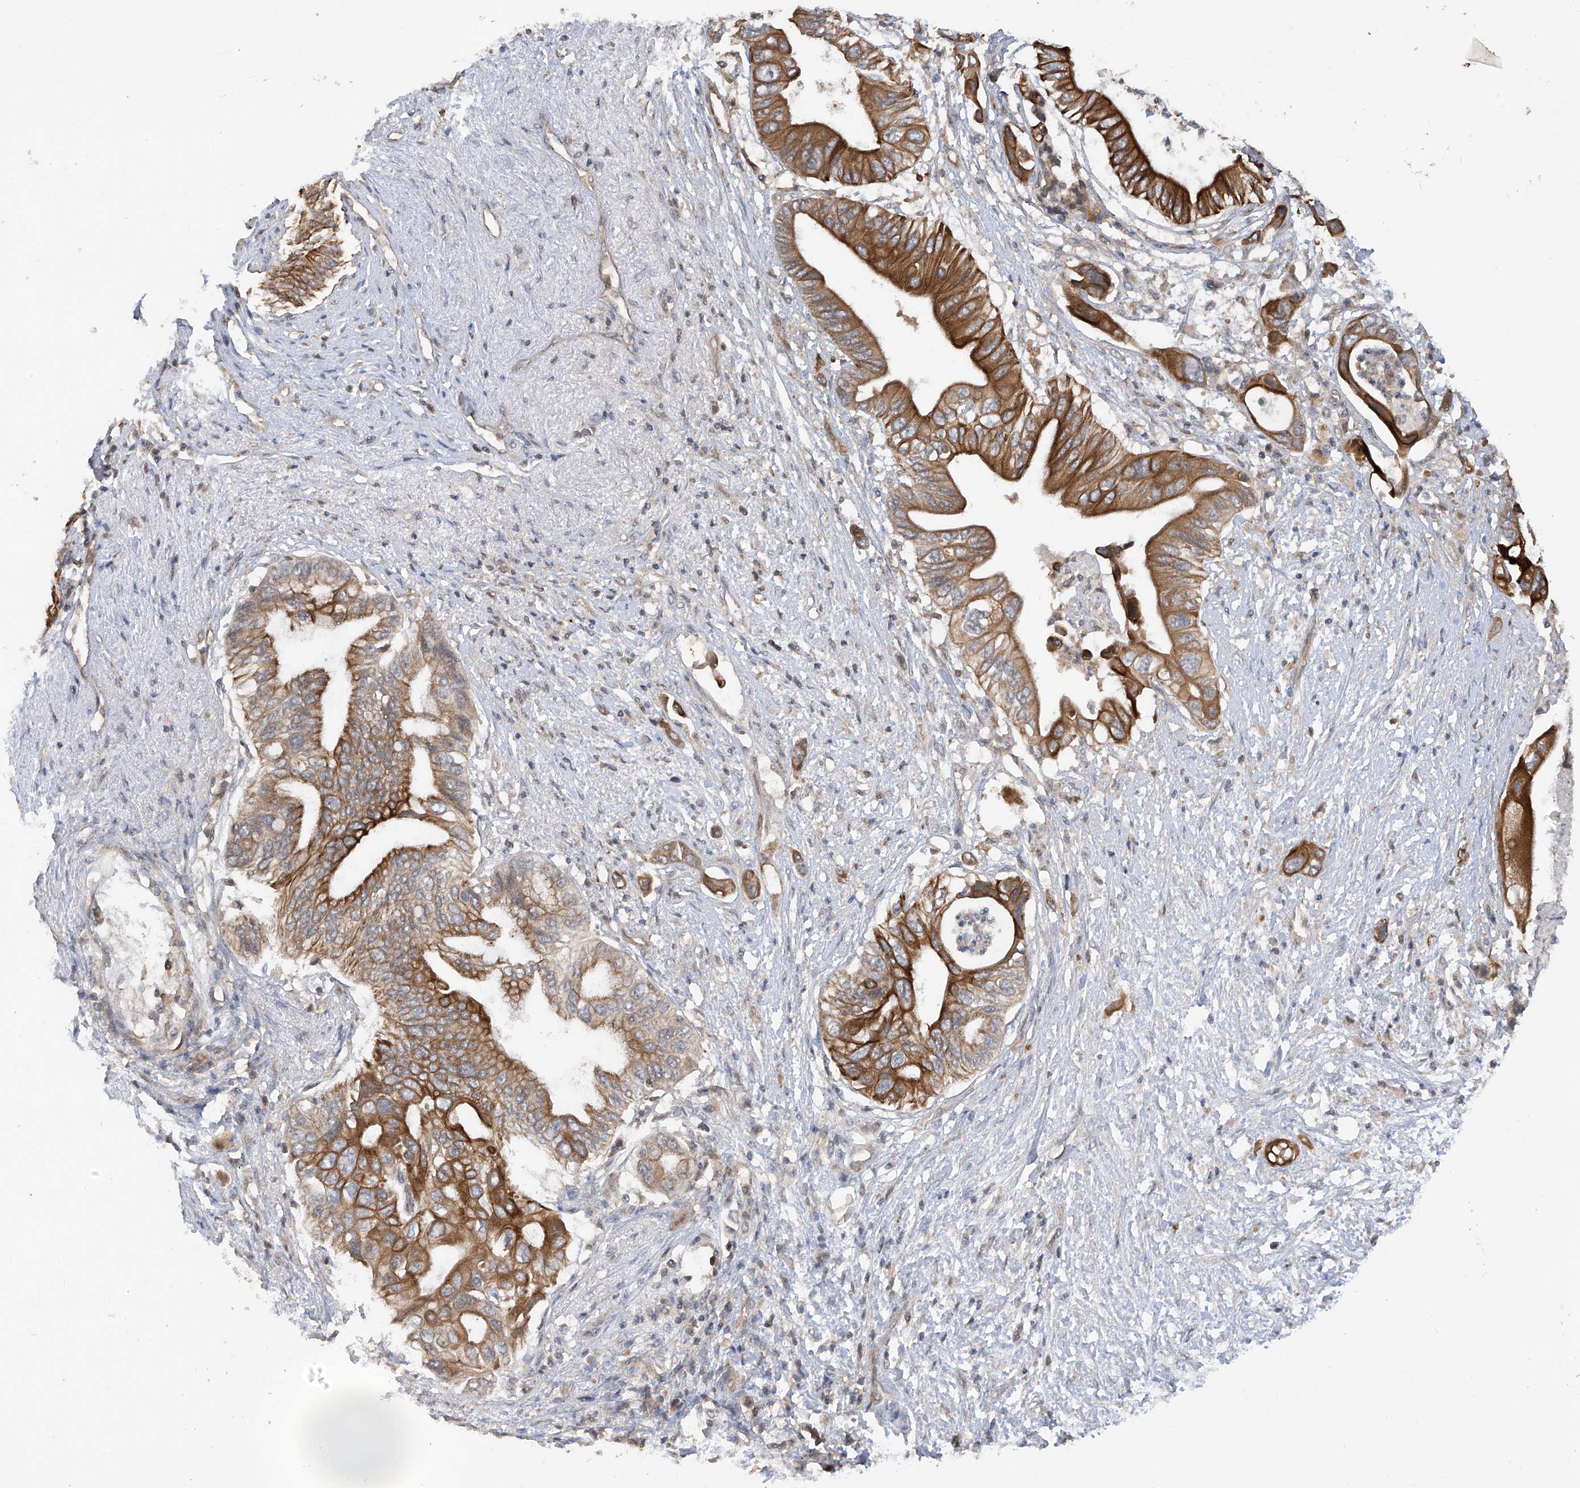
{"staining": {"intensity": "strong", "quantity": ">75%", "location": "cytoplasmic/membranous"}, "tissue": "pancreatic cancer", "cell_type": "Tumor cells", "image_type": "cancer", "snomed": [{"axis": "morphology", "description": "Adenocarcinoma, NOS"}, {"axis": "topography", "description": "Pancreas"}], "caption": "Immunohistochemical staining of human pancreatic adenocarcinoma displays high levels of strong cytoplasmic/membranous protein positivity in about >75% of tumor cells.", "gene": "RPAIN", "patient": {"sex": "male", "age": 66}}